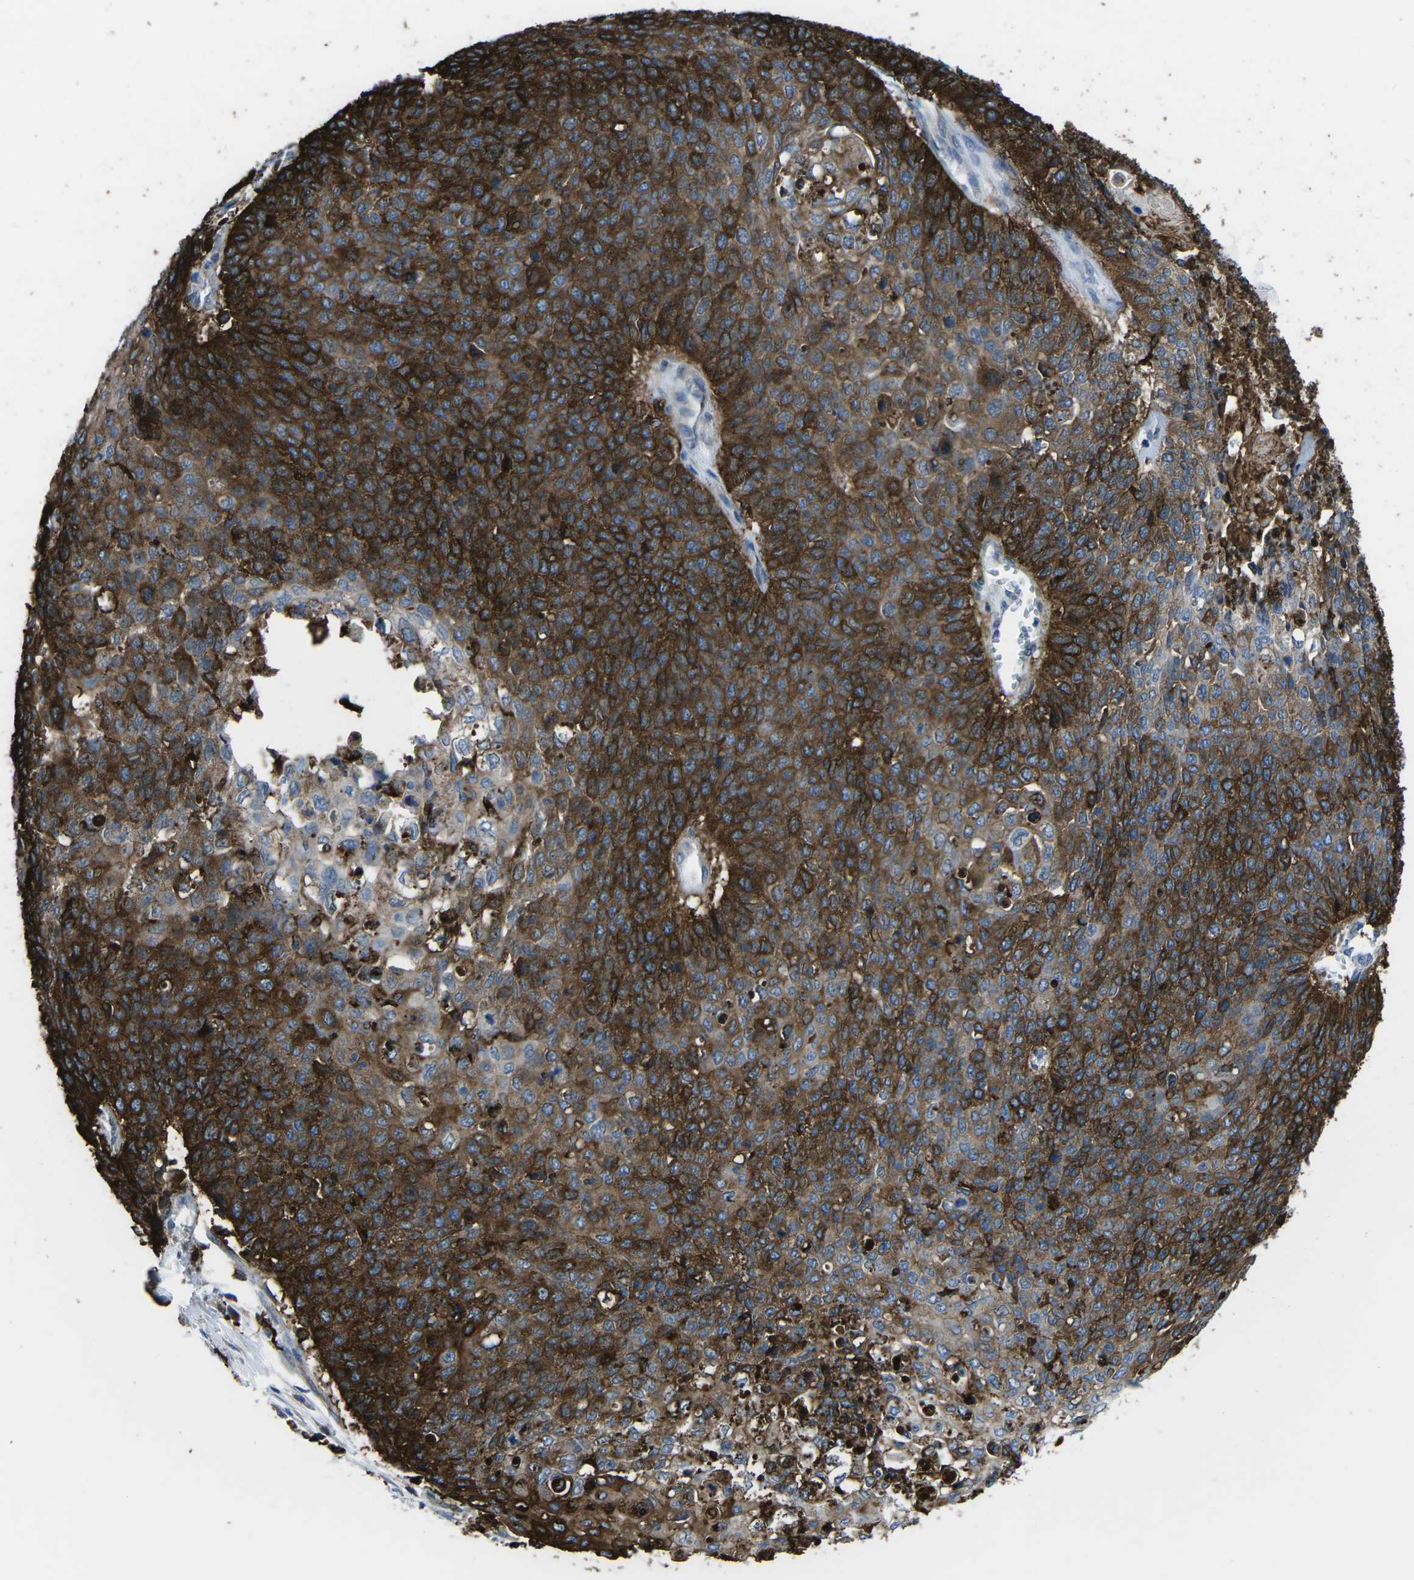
{"staining": {"intensity": "strong", "quantity": ">75%", "location": "cytoplasmic/membranous"}, "tissue": "cervical cancer", "cell_type": "Tumor cells", "image_type": "cancer", "snomed": [{"axis": "morphology", "description": "Squamous cell carcinoma, NOS"}, {"axis": "topography", "description": "Cervix"}], "caption": "A micrograph of cervical cancer stained for a protein displays strong cytoplasmic/membranous brown staining in tumor cells.", "gene": "PTPN1", "patient": {"sex": "female", "age": 39}}